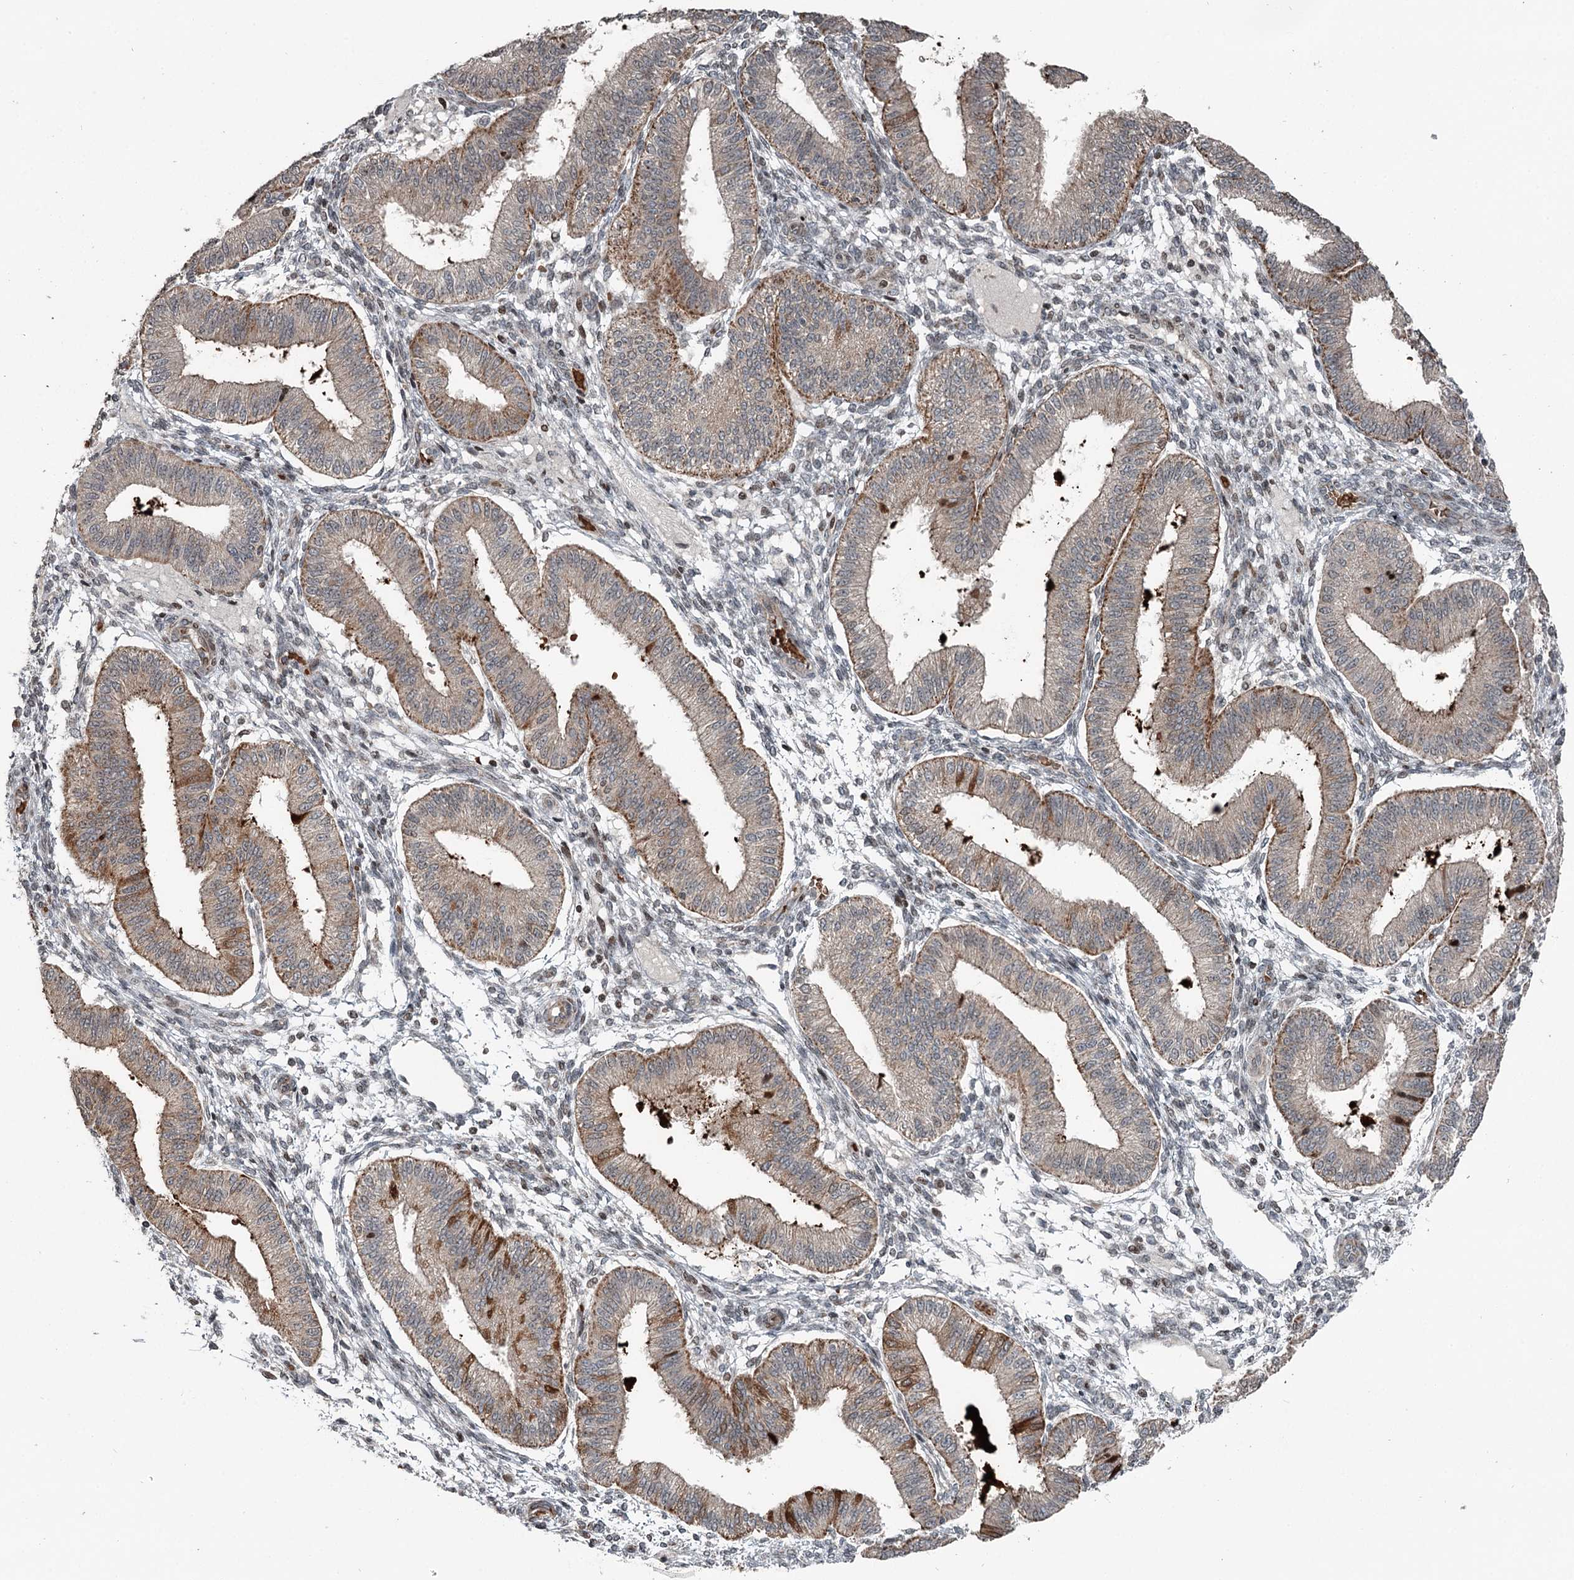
{"staining": {"intensity": "weak", "quantity": "<25%", "location": "cytoplasmic/membranous"}, "tissue": "endometrium", "cell_type": "Cells in endometrial stroma", "image_type": "normal", "snomed": [{"axis": "morphology", "description": "Normal tissue, NOS"}, {"axis": "topography", "description": "Endometrium"}], "caption": "The immunohistochemistry micrograph has no significant expression in cells in endometrial stroma of endometrium.", "gene": "RASSF8", "patient": {"sex": "female", "age": 39}}